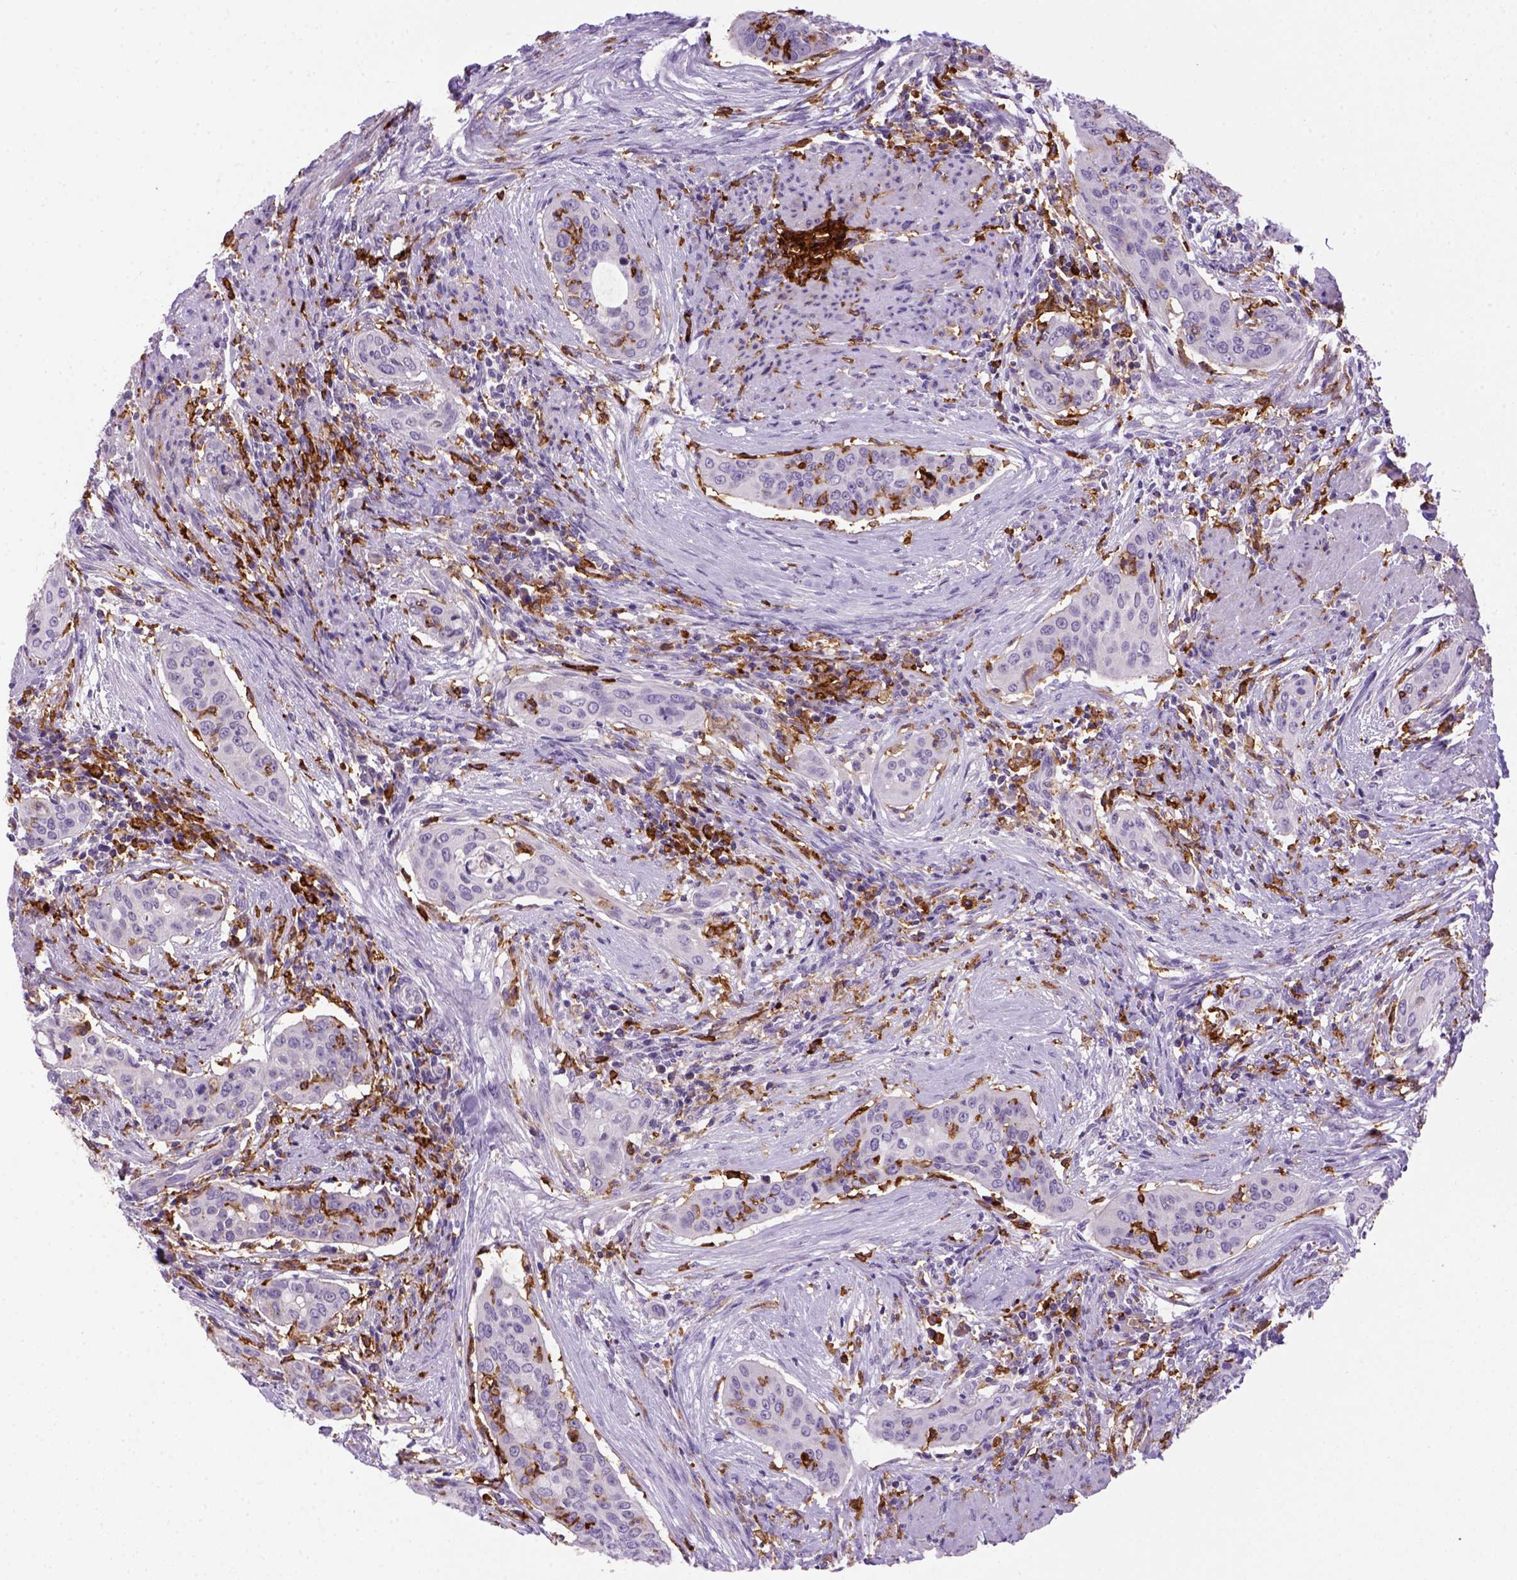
{"staining": {"intensity": "negative", "quantity": "none", "location": "none"}, "tissue": "urothelial cancer", "cell_type": "Tumor cells", "image_type": "cancer", "snomed": [{"axis": "morphology", "description": "Urothelial carcinoma, High grade"}, {"axis": "topography", "description": "Urinary bladder"}], "caption": "An image of human urothelial cancer is negative for staining in tumor cells. (DAB IHC visualized using brightfield microscopy, high magnification).", "gene": "CD14", "patient": {"sex": "male", "age": 82}}